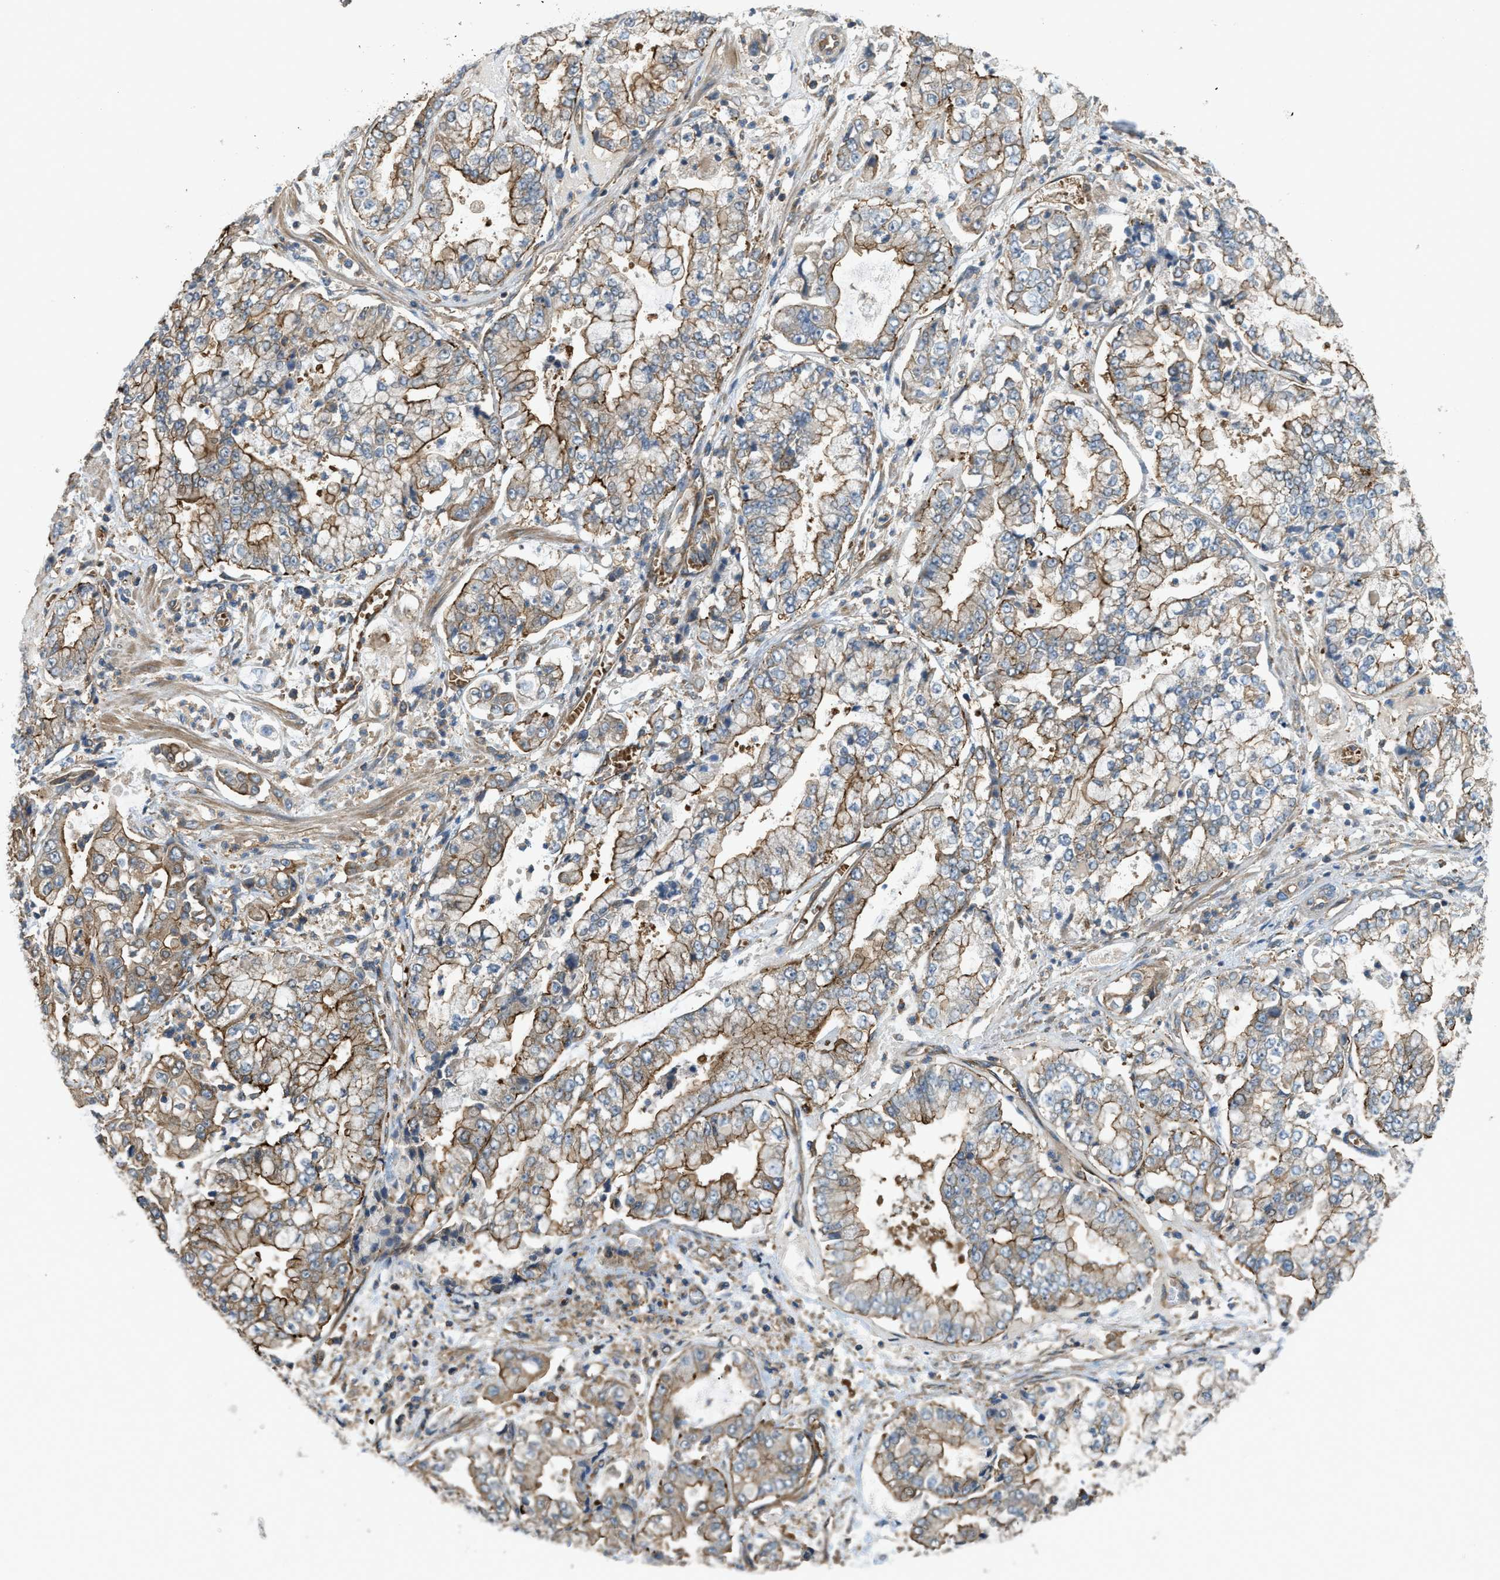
{"staining": {"intensity": "moderate", "quantity": "25%-75%", "location": "cytoplasmic/membranous"}, "tissue": "stomach cancer", "cell_type": "Tumor cells", "image_type": "cancer", "snomed": [{"axis": "morphology", "description": "Adenocarcinoma, NOS"}, {"axis": "topography", "description": "Stomach"}], "caption": "Immunohistochemical staining of stomach adenocarcinoma exhibits medium levels of moderate cytoplasmic/membranous positivity in about 25%-75% of tumor cells.", "gene": "BAG4", "patient": {"sex": "male", "age": 76}}